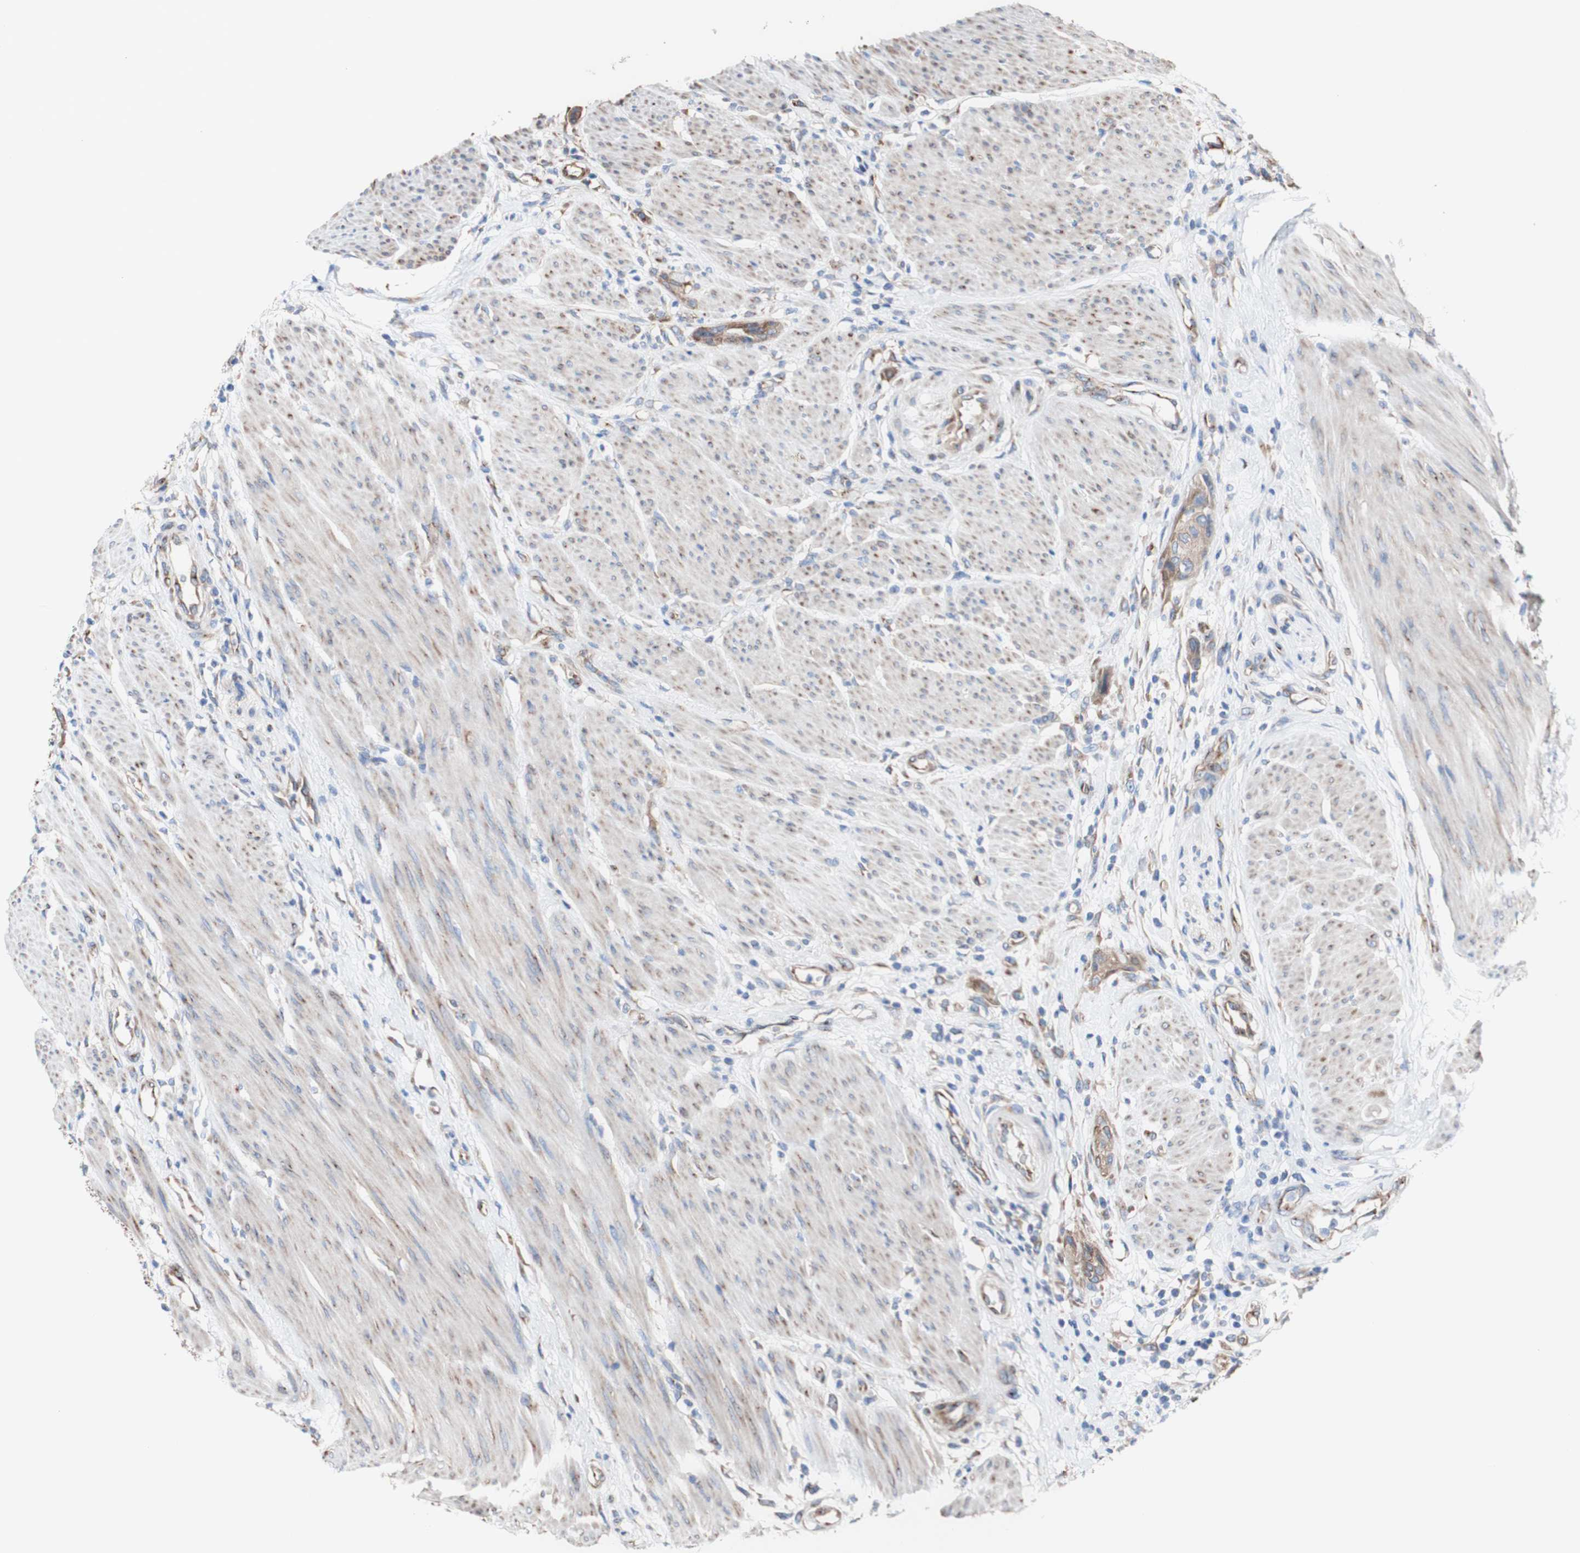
{"staining": {"intensity": "moderate", "quantity": ">75%", "location": "cytoplasmic/membranous"}, "tissue": "urothelial cancer", "cell_type": "Tumor cells", "image_type": "cancer", "snomed": [{"axis": "morphology", "description": "Urothelial carcinoma, High grade"}, {"axis": "topography", "description": "Urinary bladder"}], "caption": "High-power microscopy captured an immunohistochemistry photomicrograph of high-grade urothelial carcinoma, revealing moderate cytoplasmic/membranous positivity in approximately >75% of tumor cells.", "gene": "LRIG3", "patient": {"sex": "male", "age": 35}}